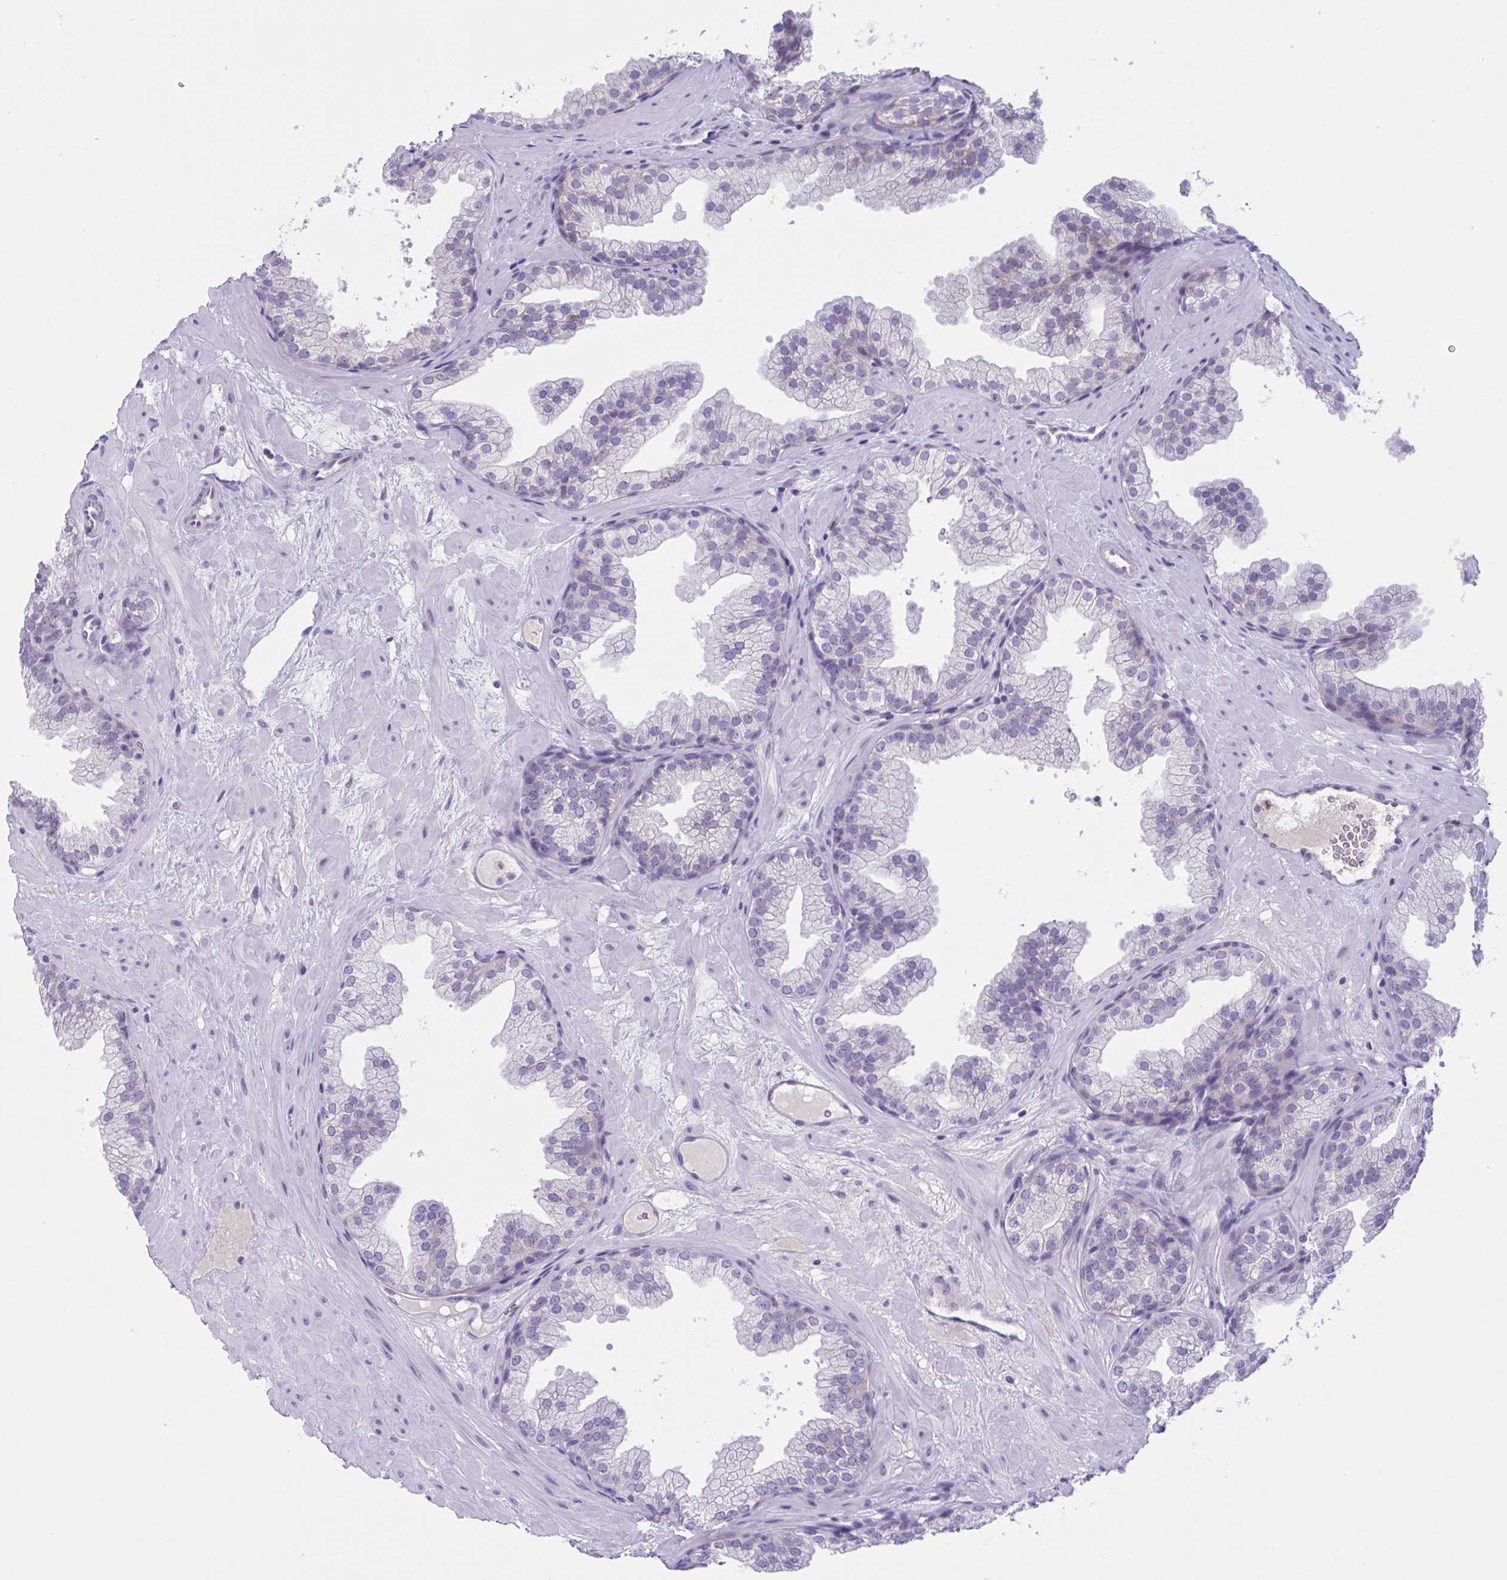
{"staining": {"intensity": "negative", "quantity": "none", "location": "none"}, "tissue": "prostate", "cell_type": "Glandular cells", "image_type": "normal", "snomed": [{"axis": "morphology", "description": "Normal tissue, NOS"}, {"axis": "topography", "description": "Prostate"}], "caption": "This is an immunohistochemistry (IHC) image of benign prostate. There is no expression in glandular cells.", "gene": "WNT9B", "patient": {"sex": "male", "age": 37}}